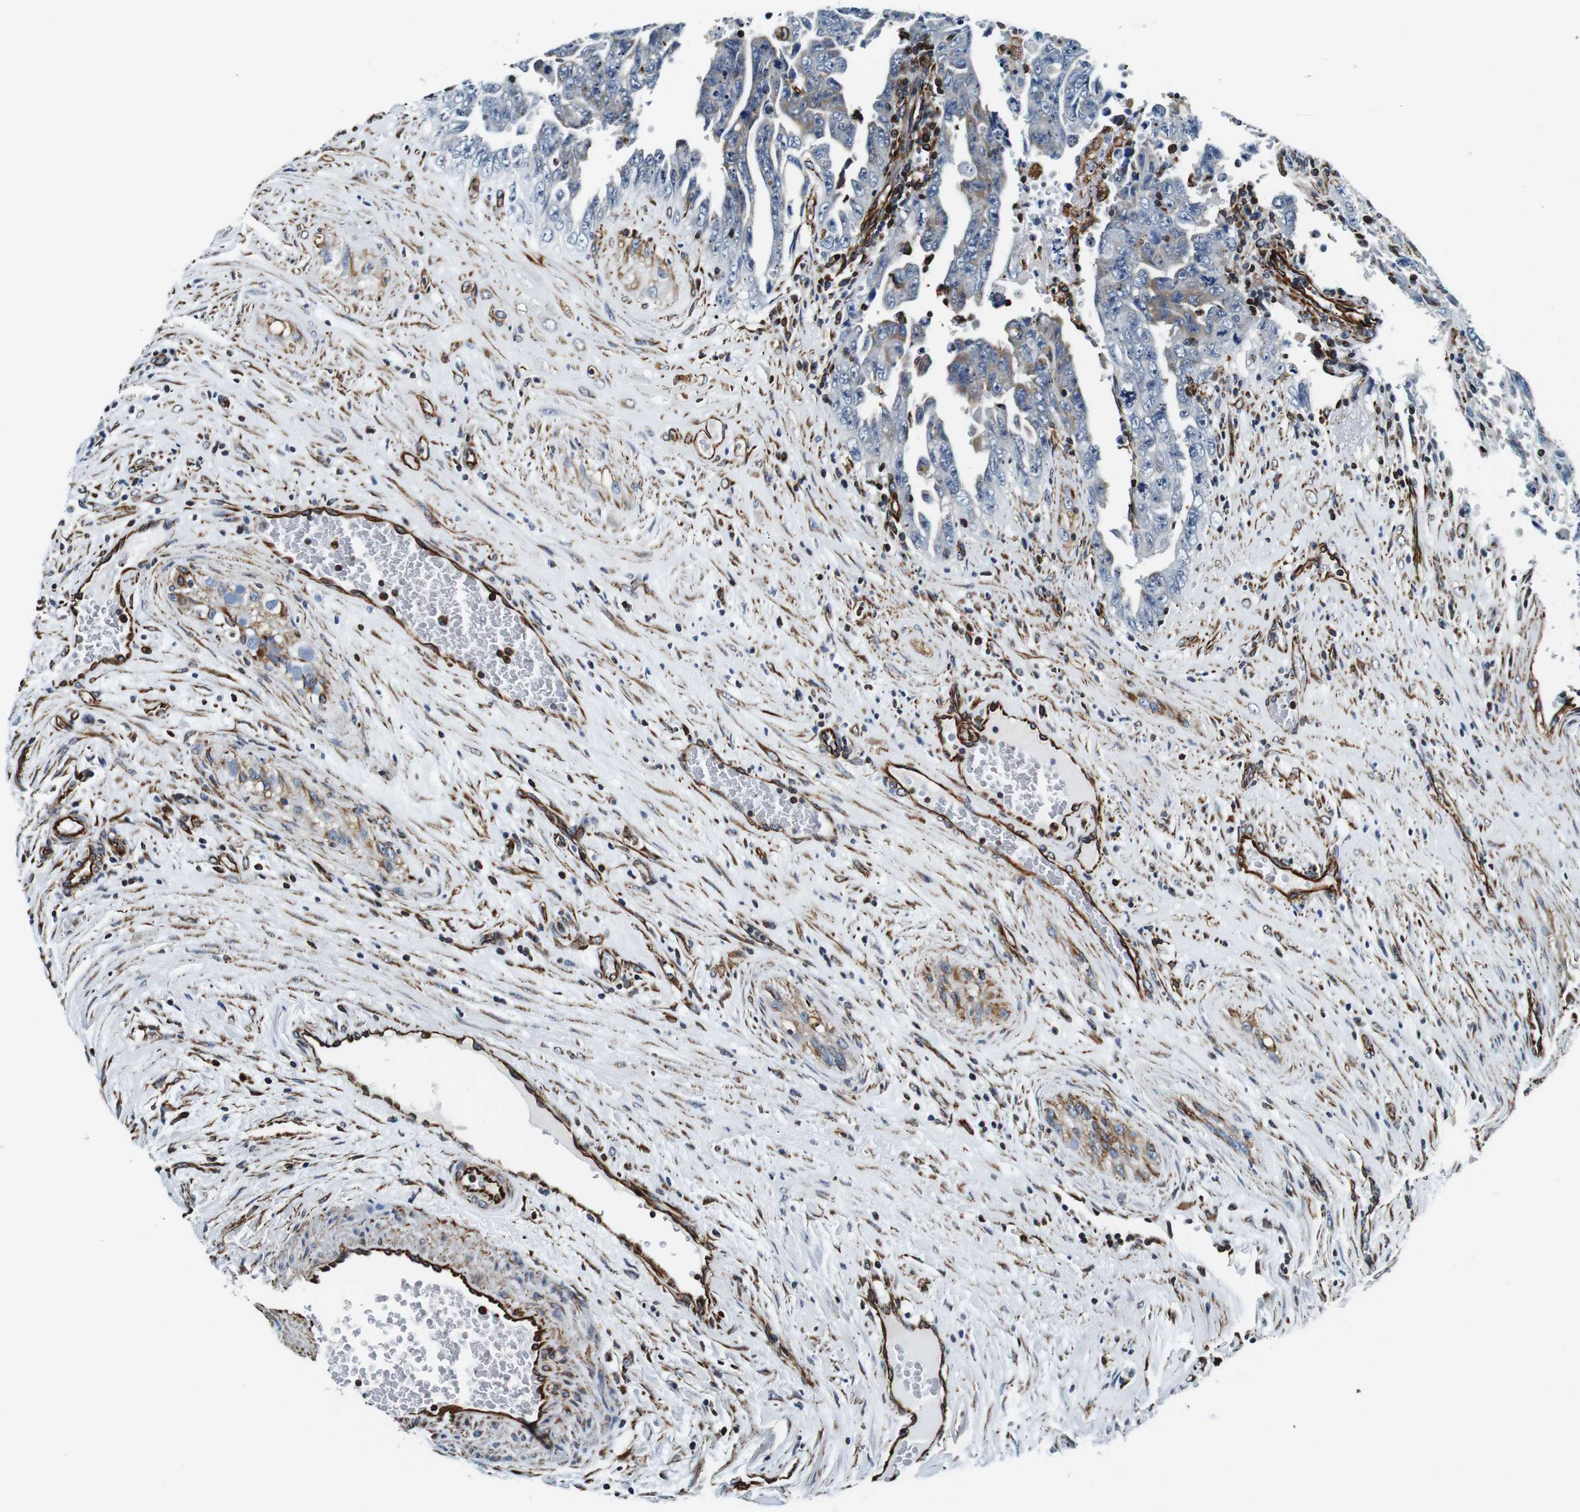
{"staining": {"intensity": "negative", "quantity": "none", "location": "none"}, "tissue": "testis cancer", "cell_type": "Tumor cells", "image_type": "cancer", "snomed": [{"axis": "morphology", "description": "Carcinoma, Embryonal, NOS"}, {"axis": "topography", "description": "Testis"}], "caption": "DAB immunohistochemical staining of testis cancer exhibits no significant staining in tumor cells.", "gene": "GJE1", "patient": {"sex": "male", "age": 28}}